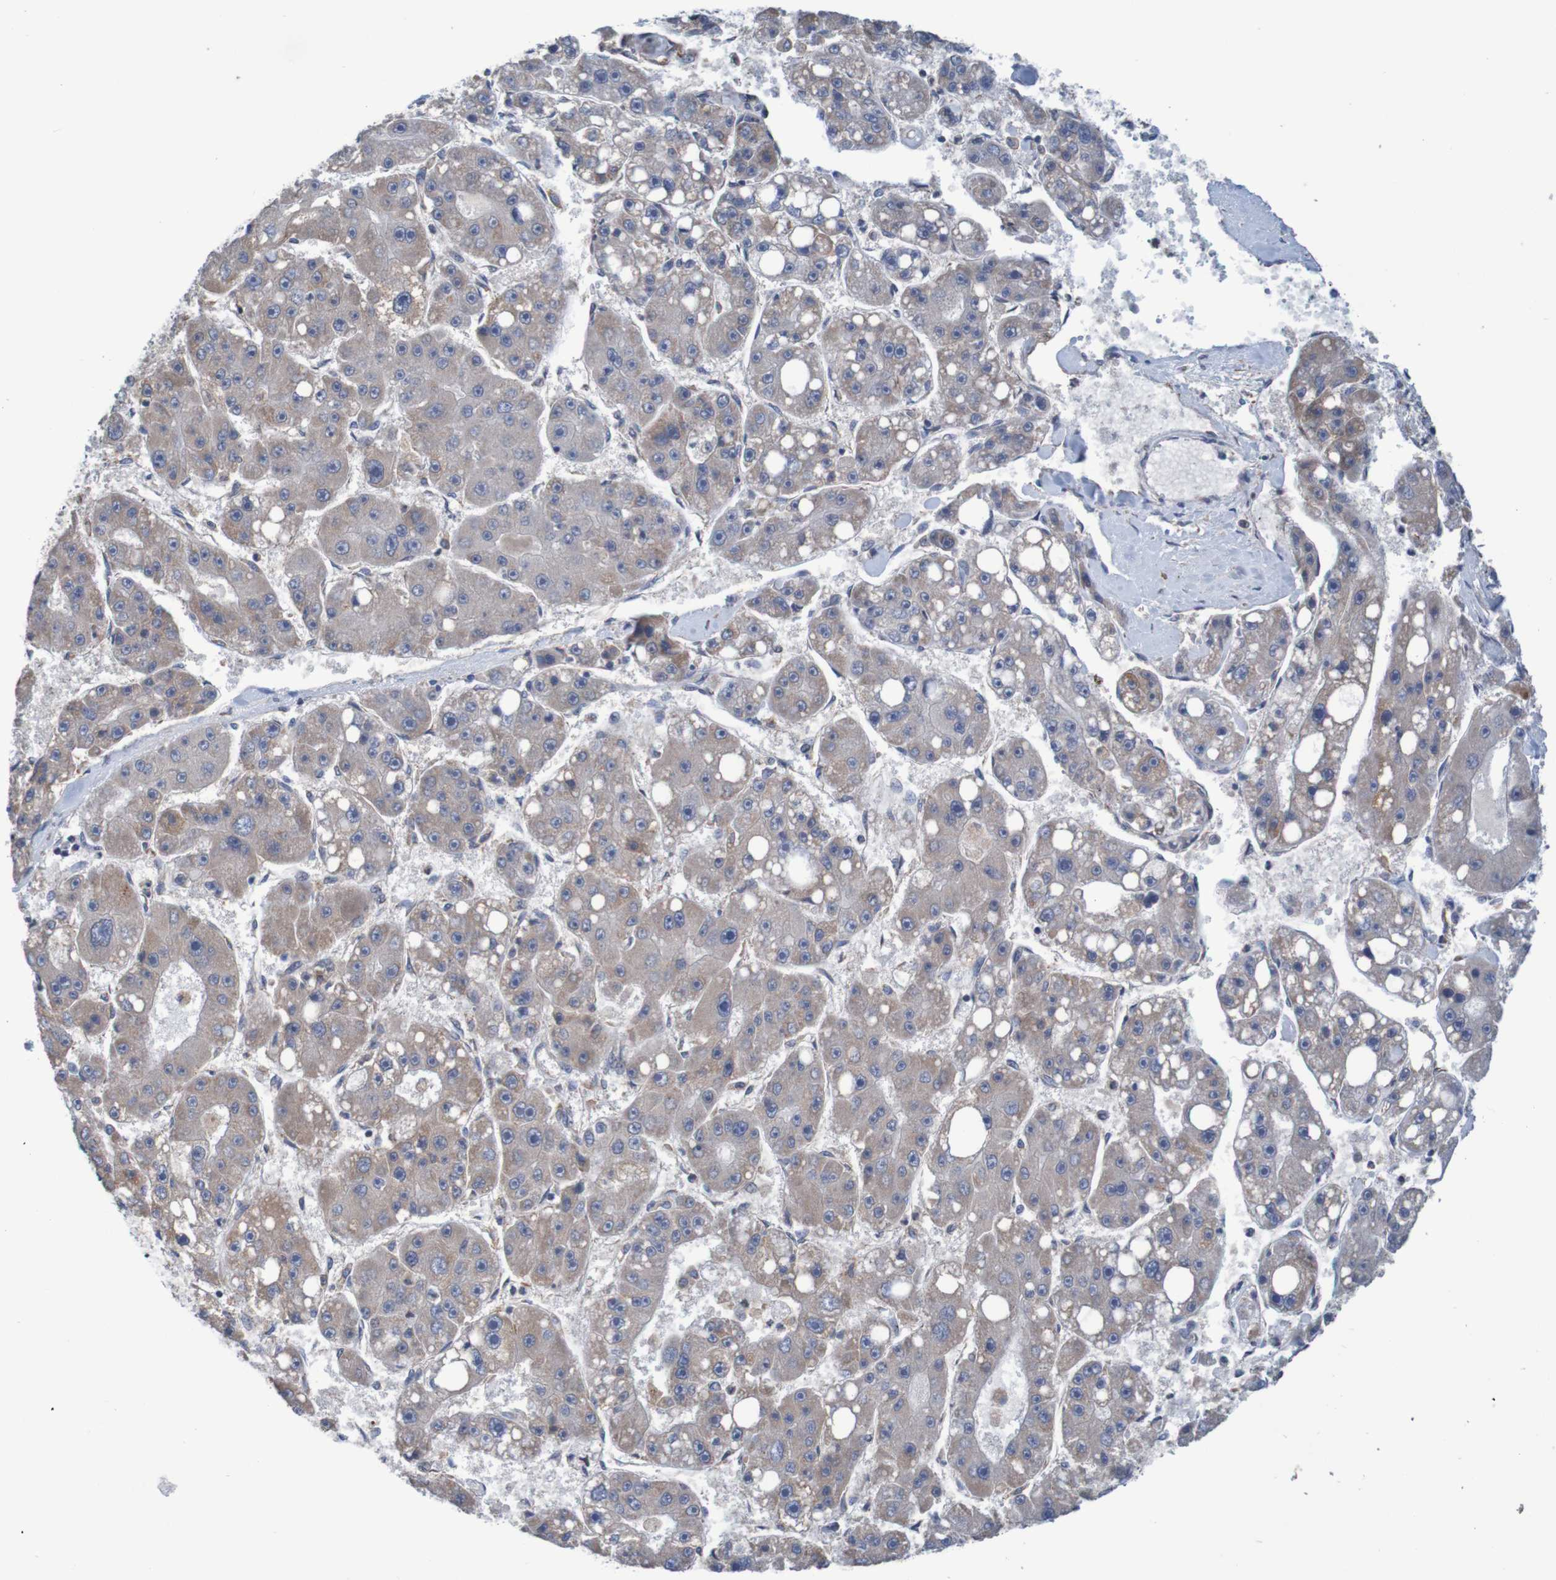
{"staining": {"intensity": "weak", "quantity": ">75%", "location": "cytoplasmic/membranous"}, "tissue": "liver cancer", "cell_type": "Tumor cells", "image_type": "cancer", "snomed": [{"axis": "morphology", "description": "Carcinoma, Hepatocellular, NOS"}, {"axis": "topography", "description": "Liver"}], "caption": "Liver cancer (hepatocellular carcinoma) stained with a brown dye demonstrates weak cytoplasmic/membranous positive expression in about >75% of tumor cells.", "gene": "CLDN18", "patient": {"sex": "female", "age": 61}}